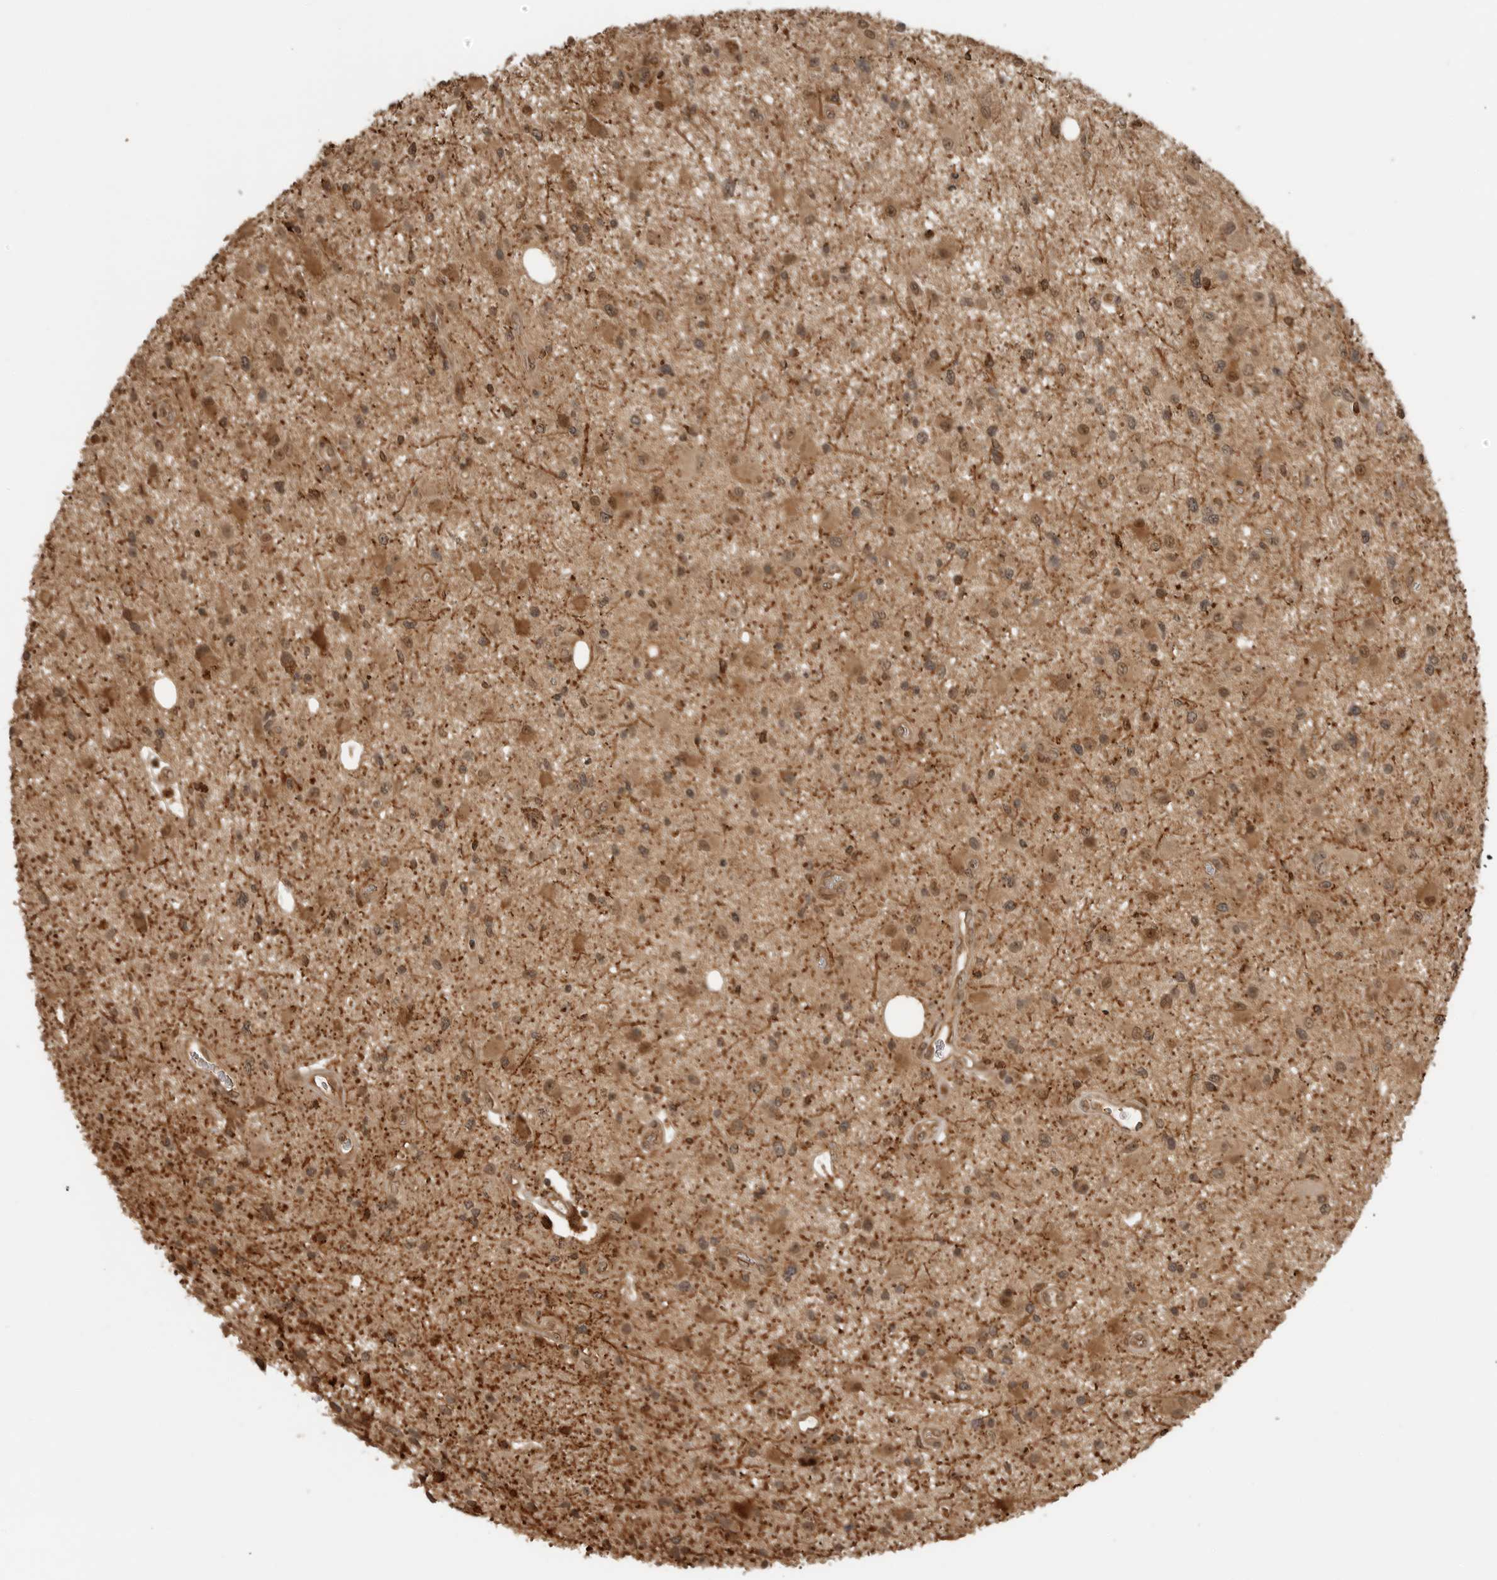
{"staining": {"intensity": "moderate", "quantity": ">75%", "location": "cytoplasmic/membranous,nuclear"}, "tissue": "glioma", "cell_type": "Tumor cells", "image_type": "cancer", "snomed": [{"axis": "morphology", "description": "Glioma, malignant, High grade"}, {"axis": "topography", "description": "Brain"}], "caption": "Human malignant high-grade glioma stained with a protein marker exhibits moderate staining in tumor cells.", "gene": "BMP2K", "patient": {"sex": "male", "age": 33}}